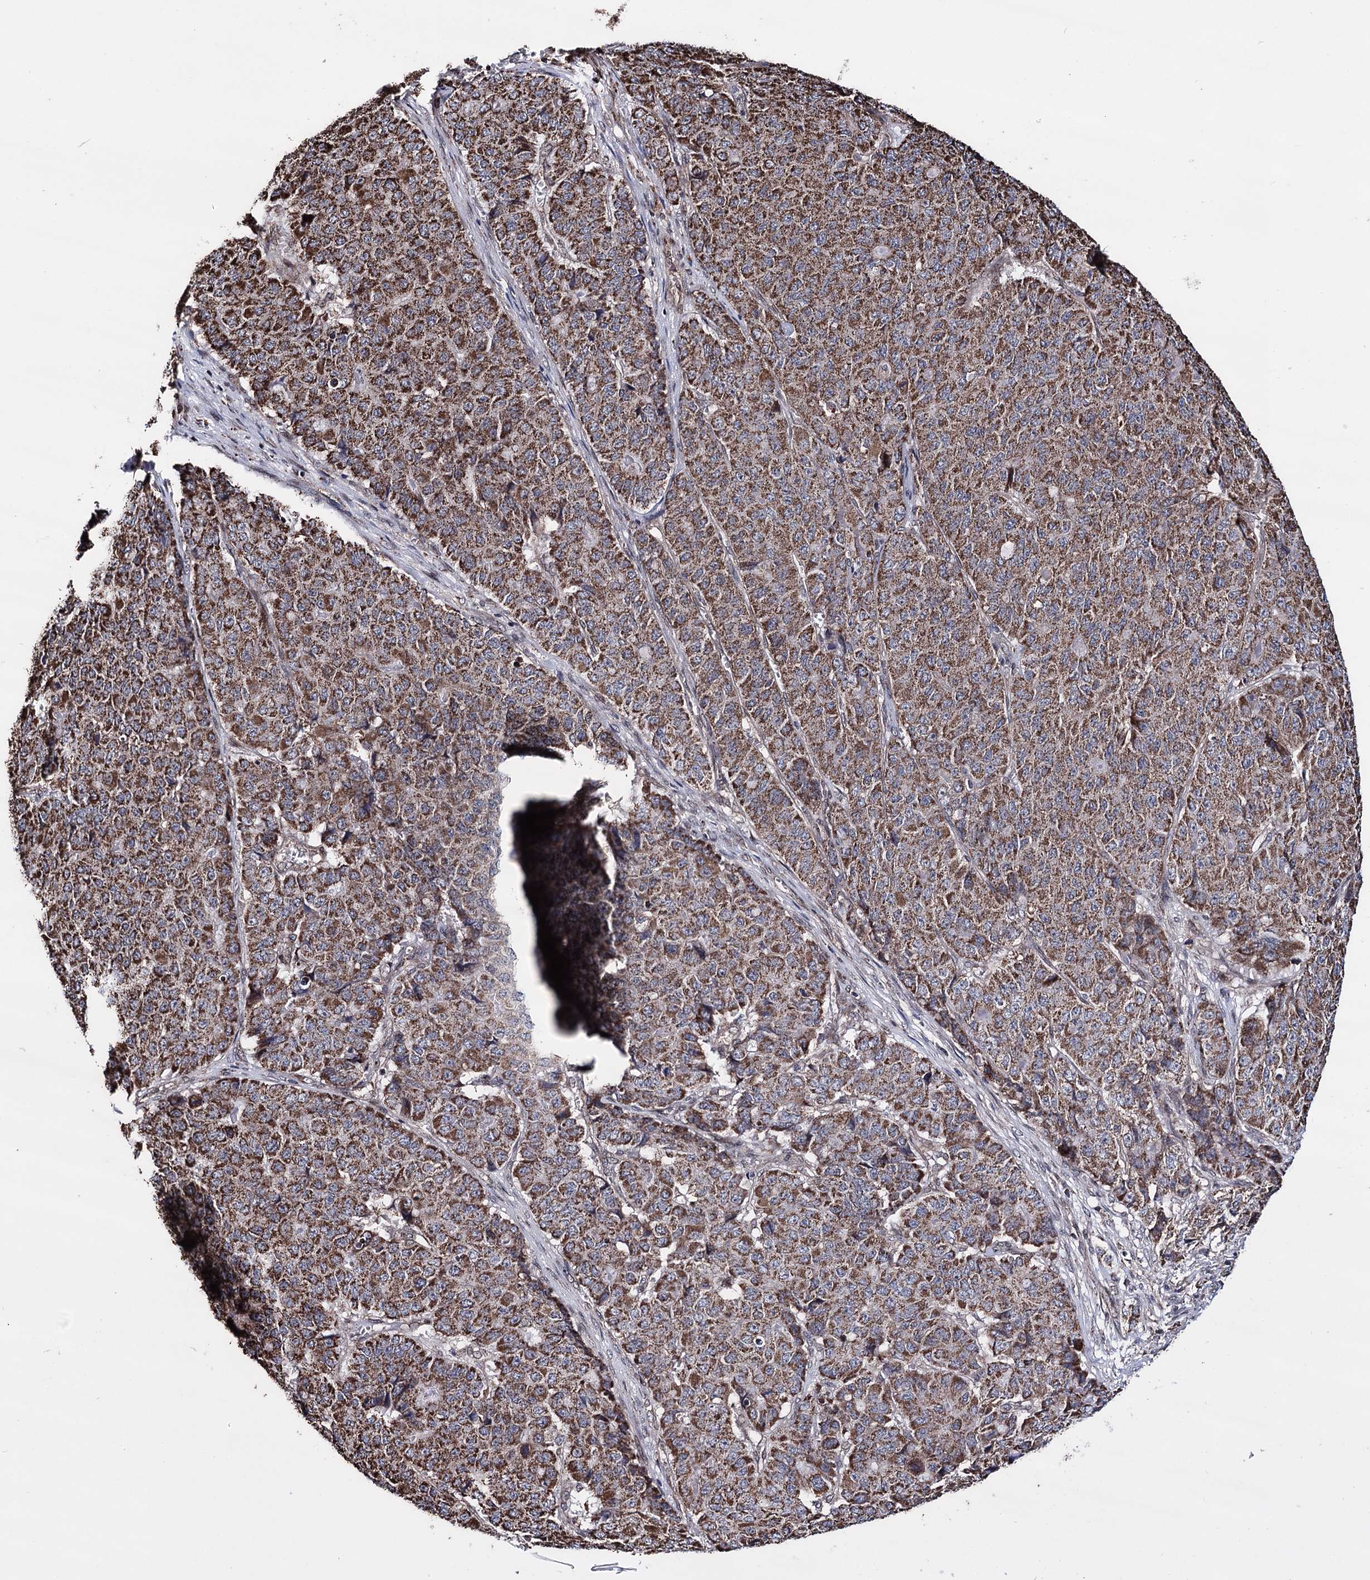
{"staining": {"intensity": "moderate", "quantity": ">75%", "location": "cytoplasmic/membranous"}, "tissue": "pancreatic cancer", "cell_type": "Tumor cells", "image_type": "cancer", "snomed": [{"axis": "morphology", "description": "Adenocarcinoma, NOS"}, {"axis": "topography", "description": "Pancreas"}], "caption": "There is medium levels of moderate cytoplasmic/membranous positivity in tumor cells of pancreatic cancer (adenocarcinoma), as demonstrated by immunohistochemical staining (brown color).", "gene": "CREB3L4", "patient": {"sex": "male", "age": 50}}